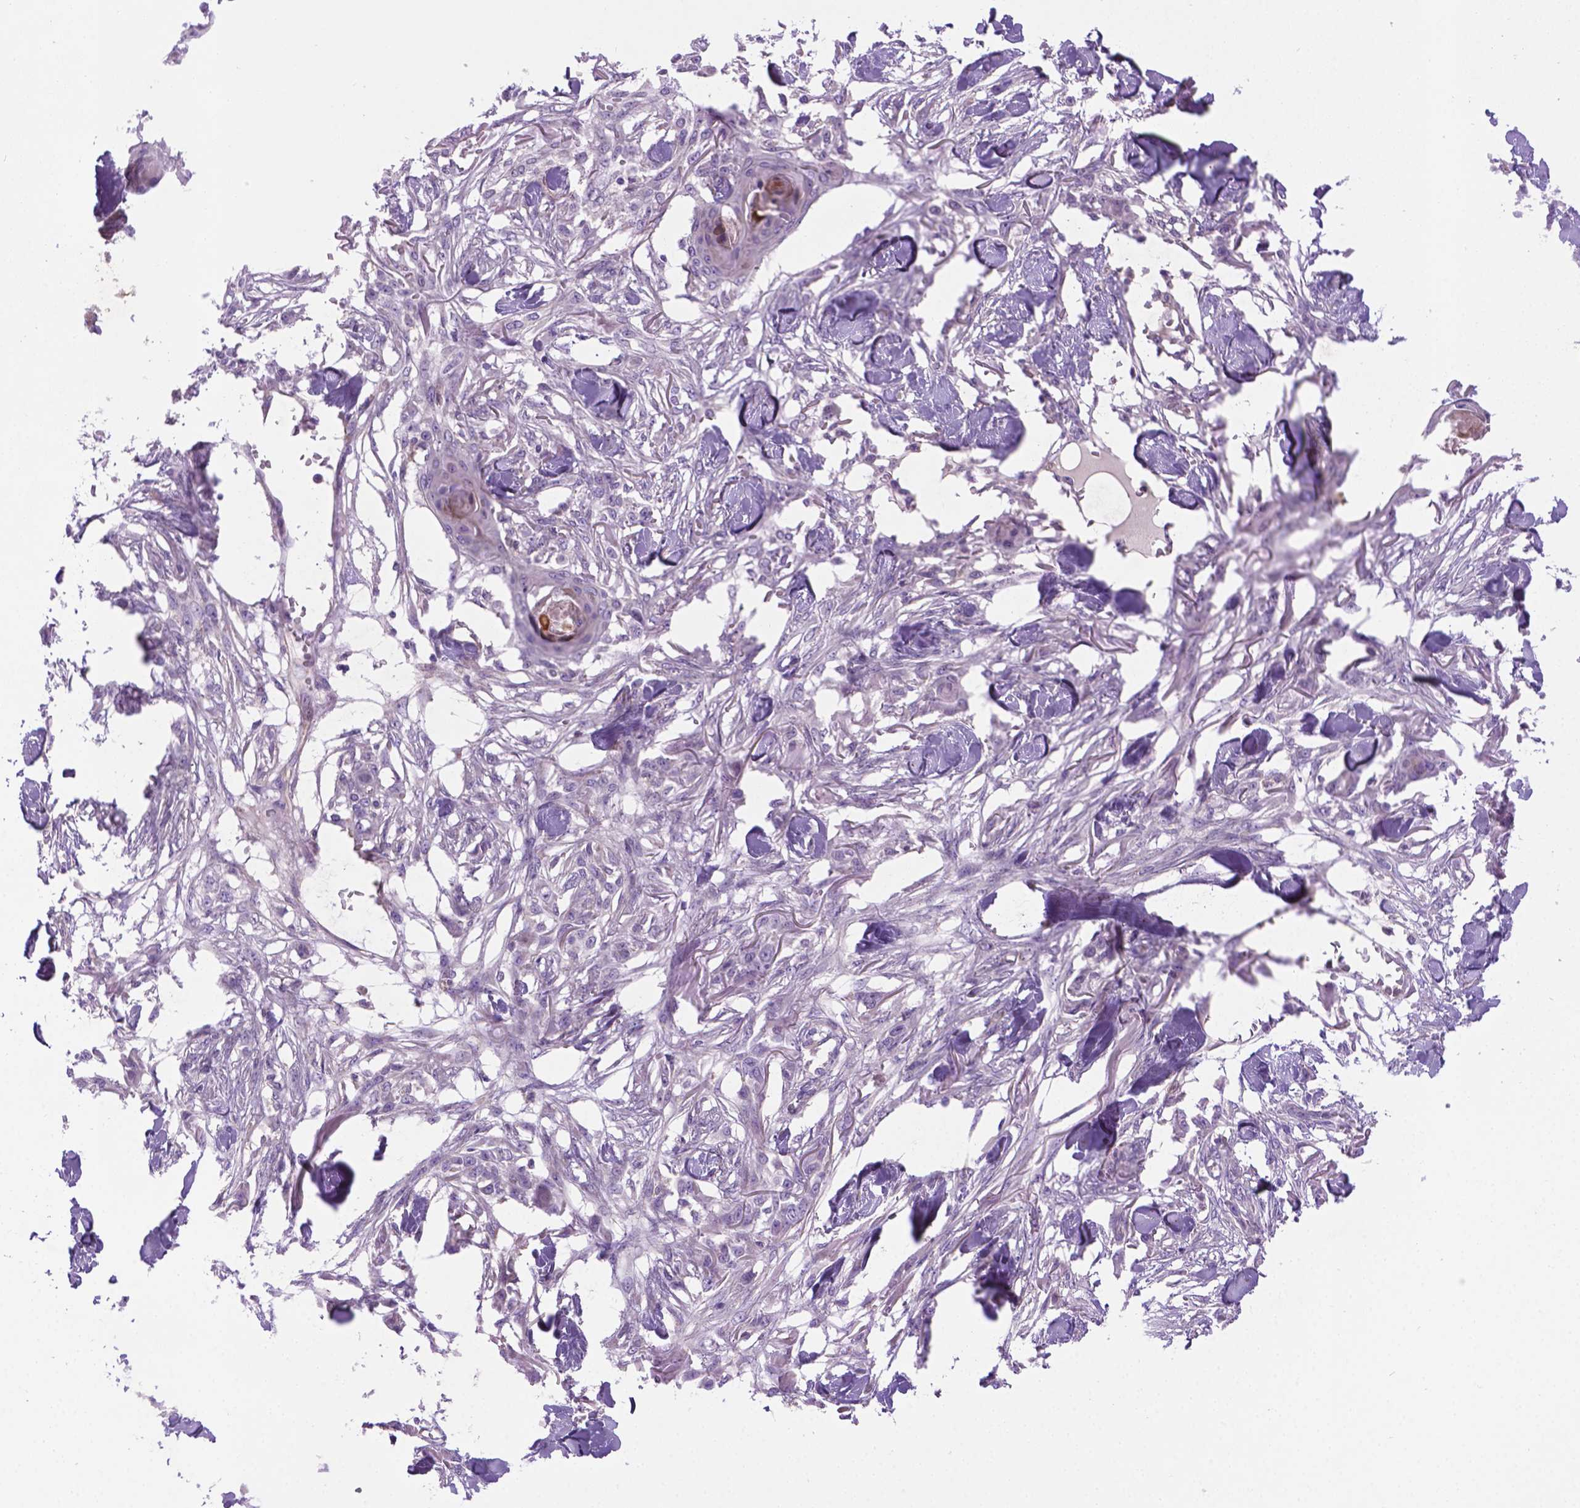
{"staining": {"intensity": "negative", "quantity": "none", "location": "none"}, "tissue": "skin cancer", "cell_type": "Tumor cells", "image_type": "cancer", "snomed": [{"axis": "morphology", "description": "Squamous cell carcinoma, NOS"}, {"axis": "topography", "description": "Skin"}], "caption": "Photomicrograph shows no significant protein positivity in tumor cells of skin cancer.", "gene": "CCER2", "patient": {"sex": "female", "age": 59}}